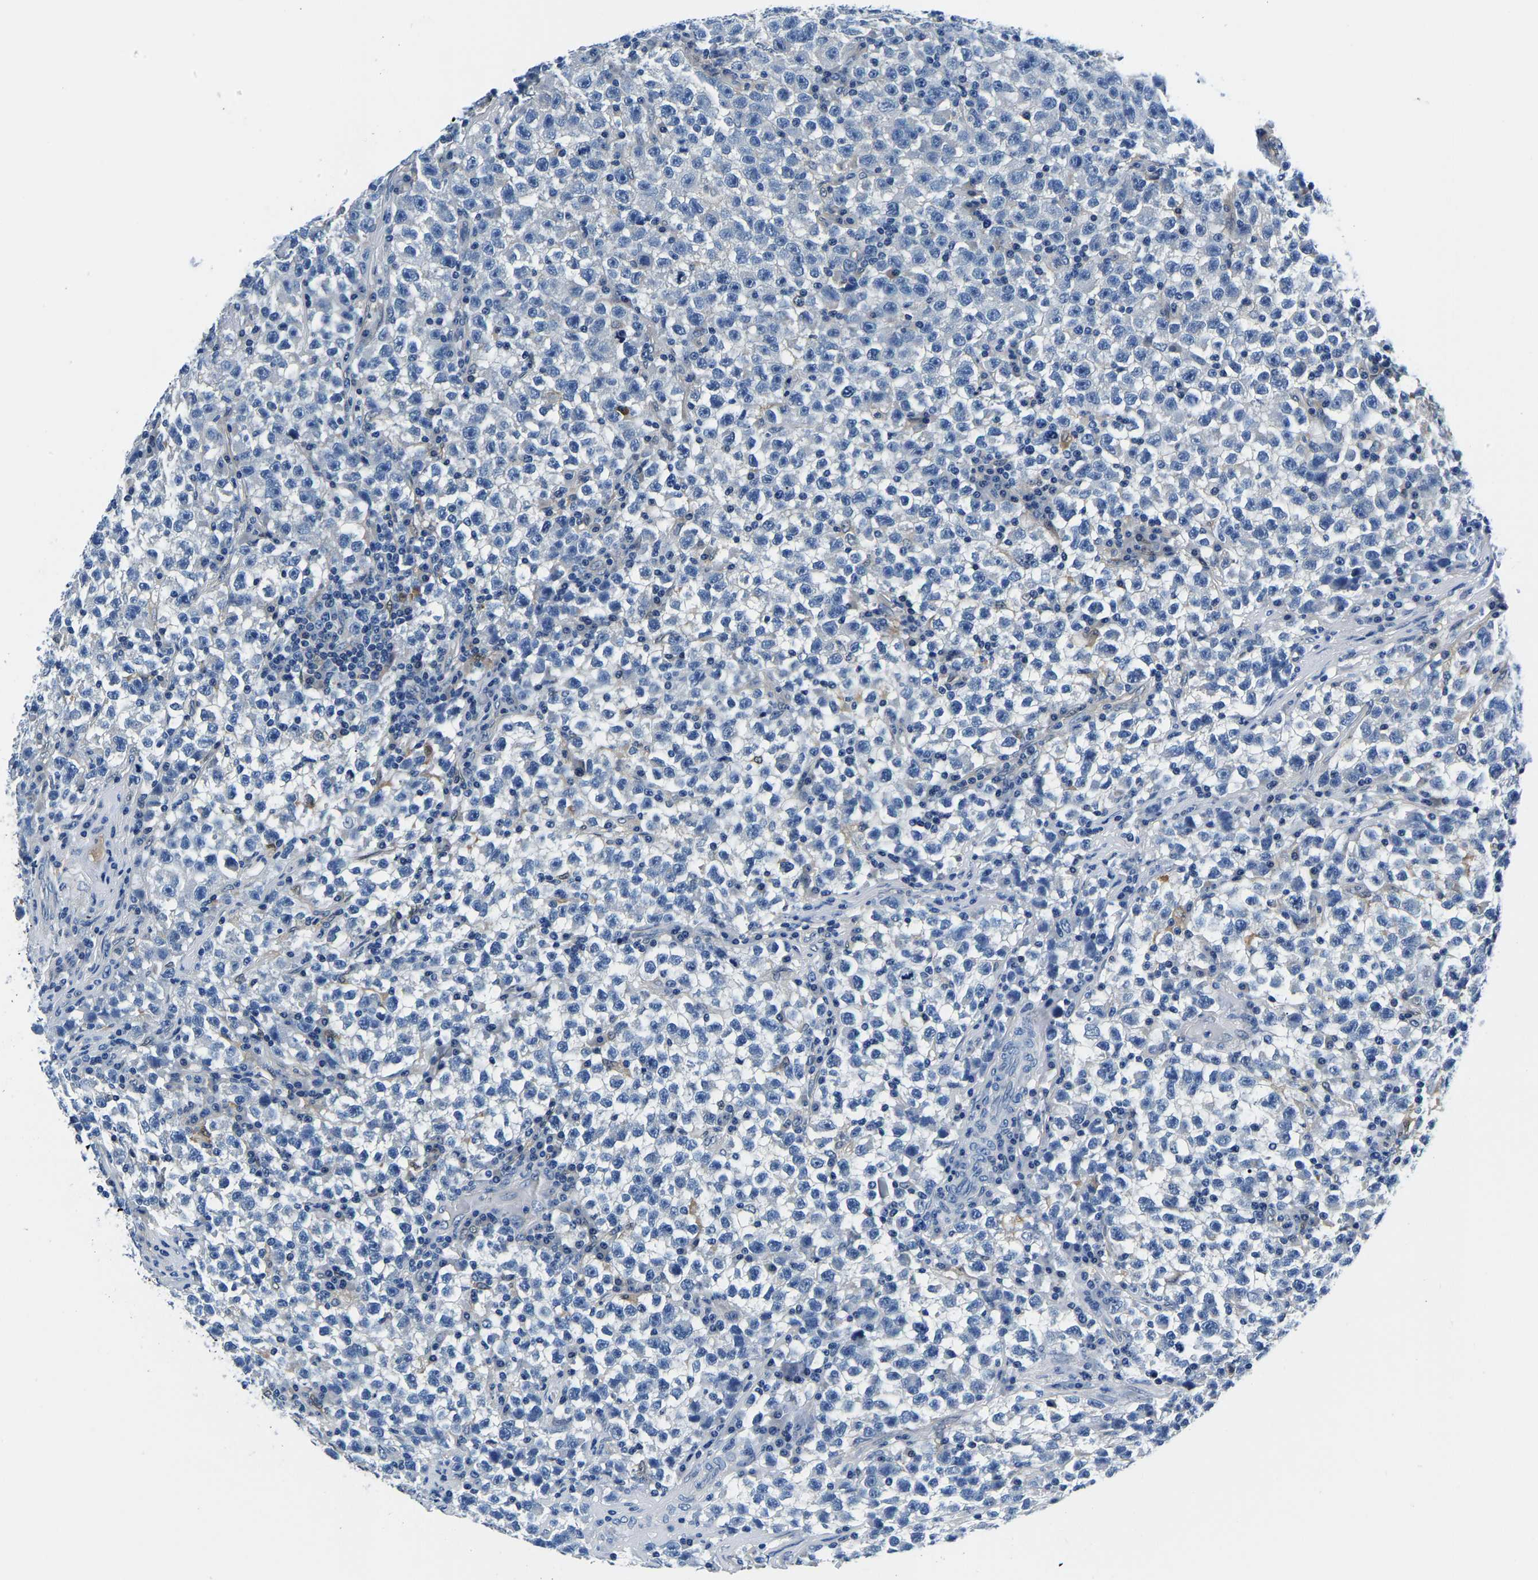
{"staining": {"intensity": "negative", "quantity": "none", "location": "none"}, "tissue": "testis cancer", "cell_type": "Tumor cells", "image_type": "cancer", "snomed": [{"axis": "morphology", "description": "Seminoma, NOS"}, {"axis": "topography", "description": "Testis"}], "caption": "This is an immunohistochemistry (IHC) image of testis cancer. There is no expression in tumor cells.", "gene": "ACO1", "patient": {"sex": "male", "age": 22}}